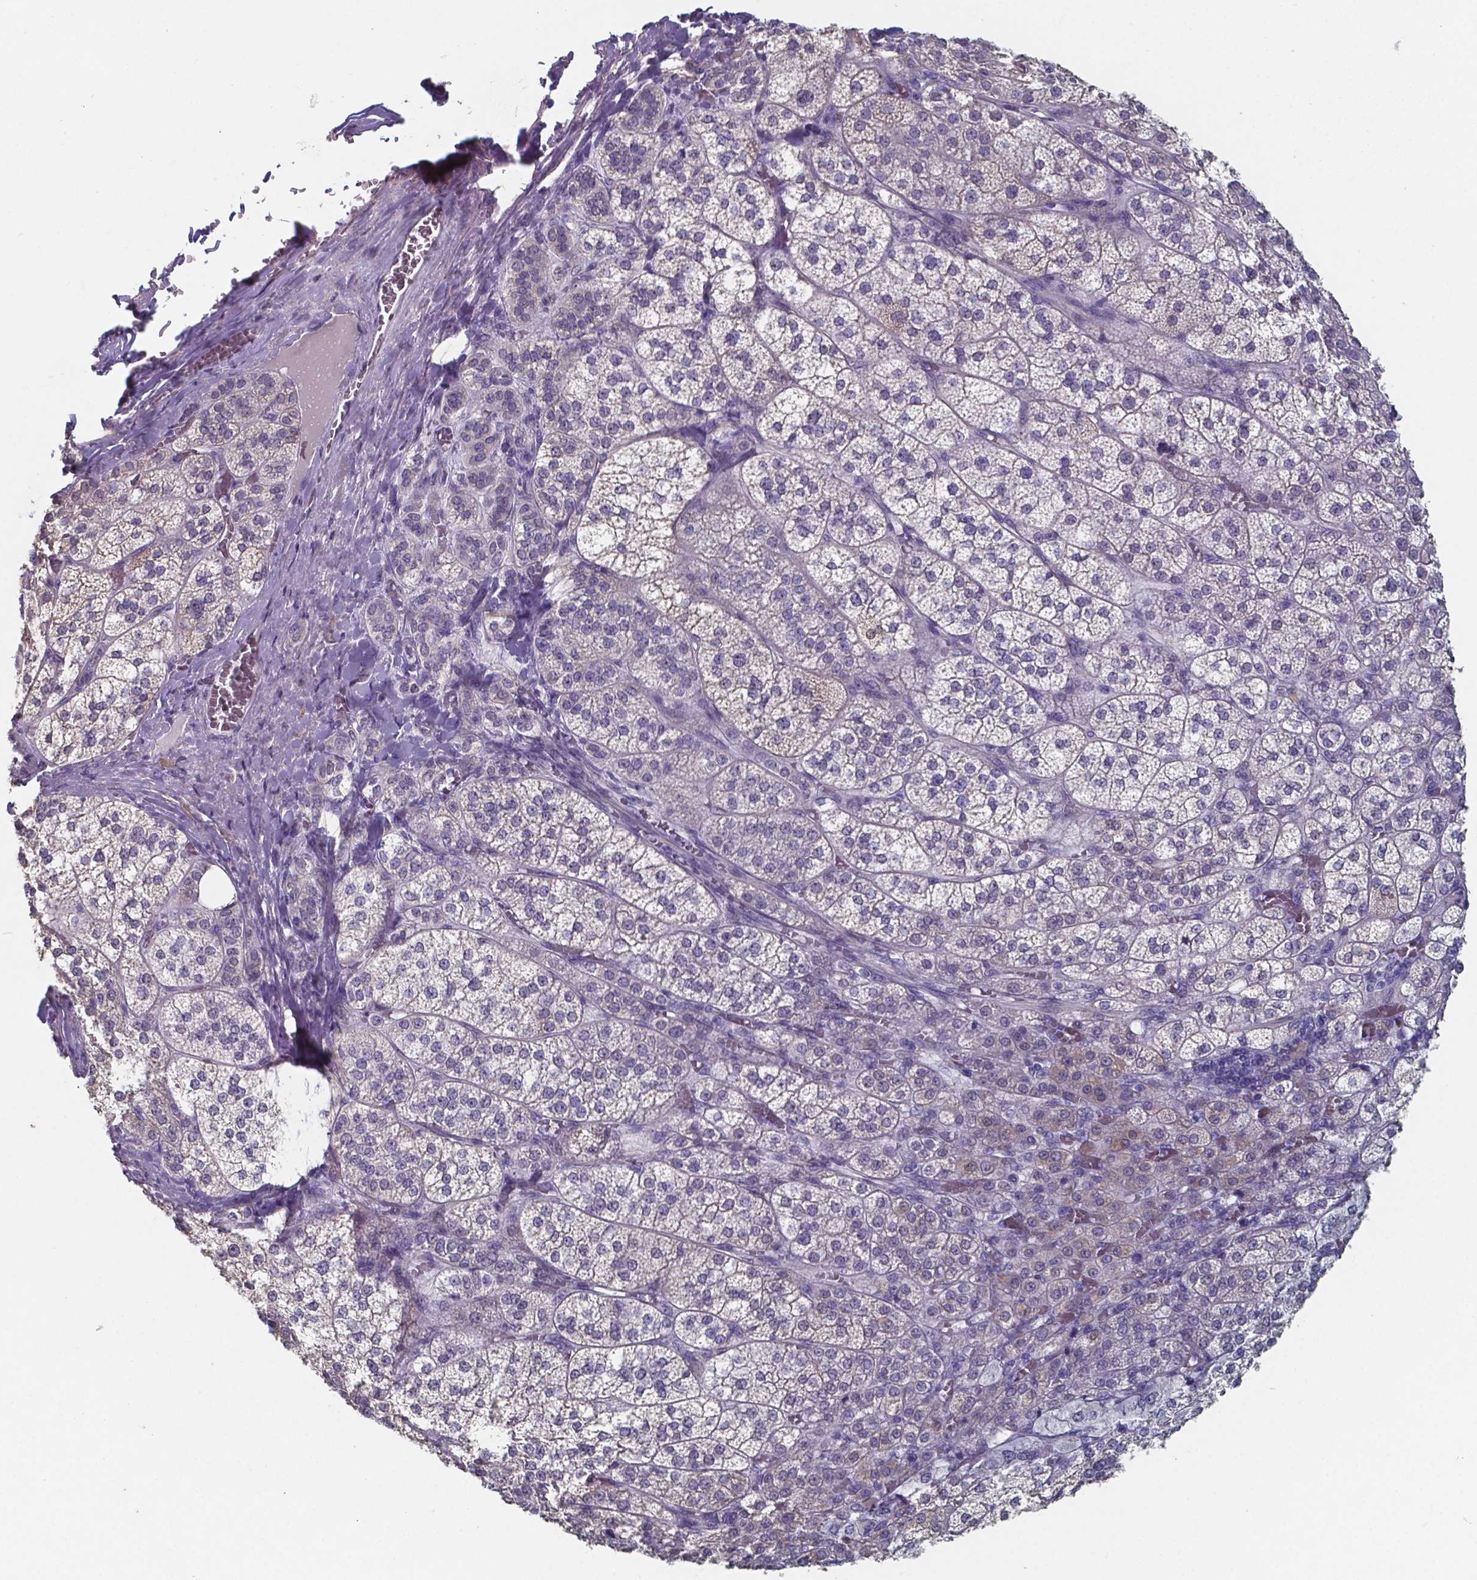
{"staining": {"intensity": "negative", "quantity": "none", "location": "none"}, "tissue": "adrenal gland", "cell_type": "Glandular cells", "image_type": "normal", "snomed": [{"axis": "morphology", "description": "Normal tissue, NOS"}, {"axis": "topography", "description": "Adrenal gland"}], "caption": "An IHC micrograph of normal adrenal gland is shown. There is no staining in glandular cells of adrenal gland.", "gene": "FOXJ1", "patient": {"sex": "female", "age": 60}}